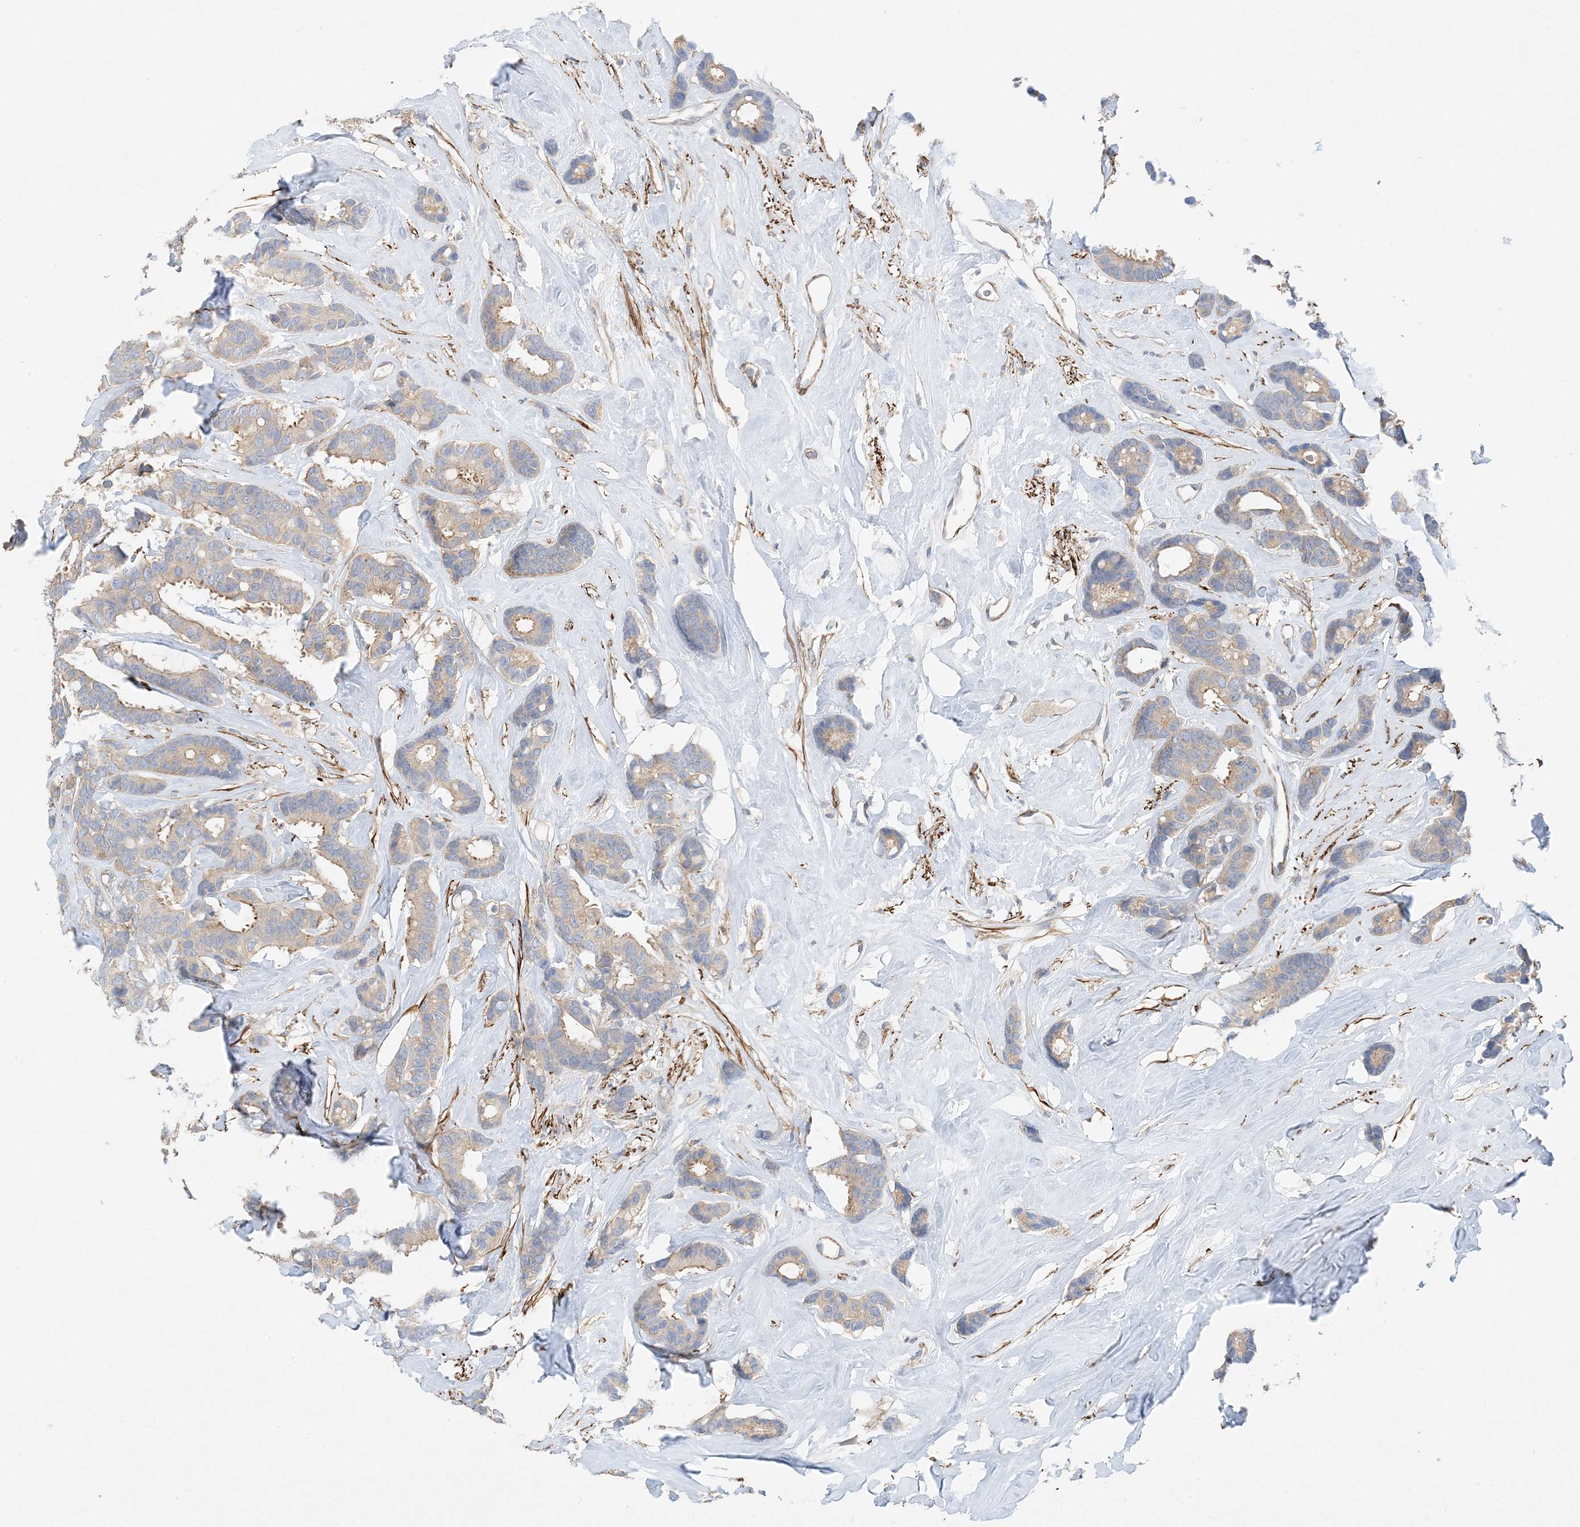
{"staining": {"intensity": "moderate", "quantity": "<25%", "location": "cytoplasmic/membranous"}, "tissue": "breast cancer", "cell_type": "Tumor cells", "image_type": "cancer", "snomed": [{"axis": "morphology", "description": "Duct carcinoma"}, {"axis": "topography", "description": "Breast"}], "caption": "The immunohistochemical stain labels moderate cytoplasmic/membranous staining in tumor cells of breast cancer tissue.", "gene": "KIFBP", "patient": {"sex": "female", "age": 87}}